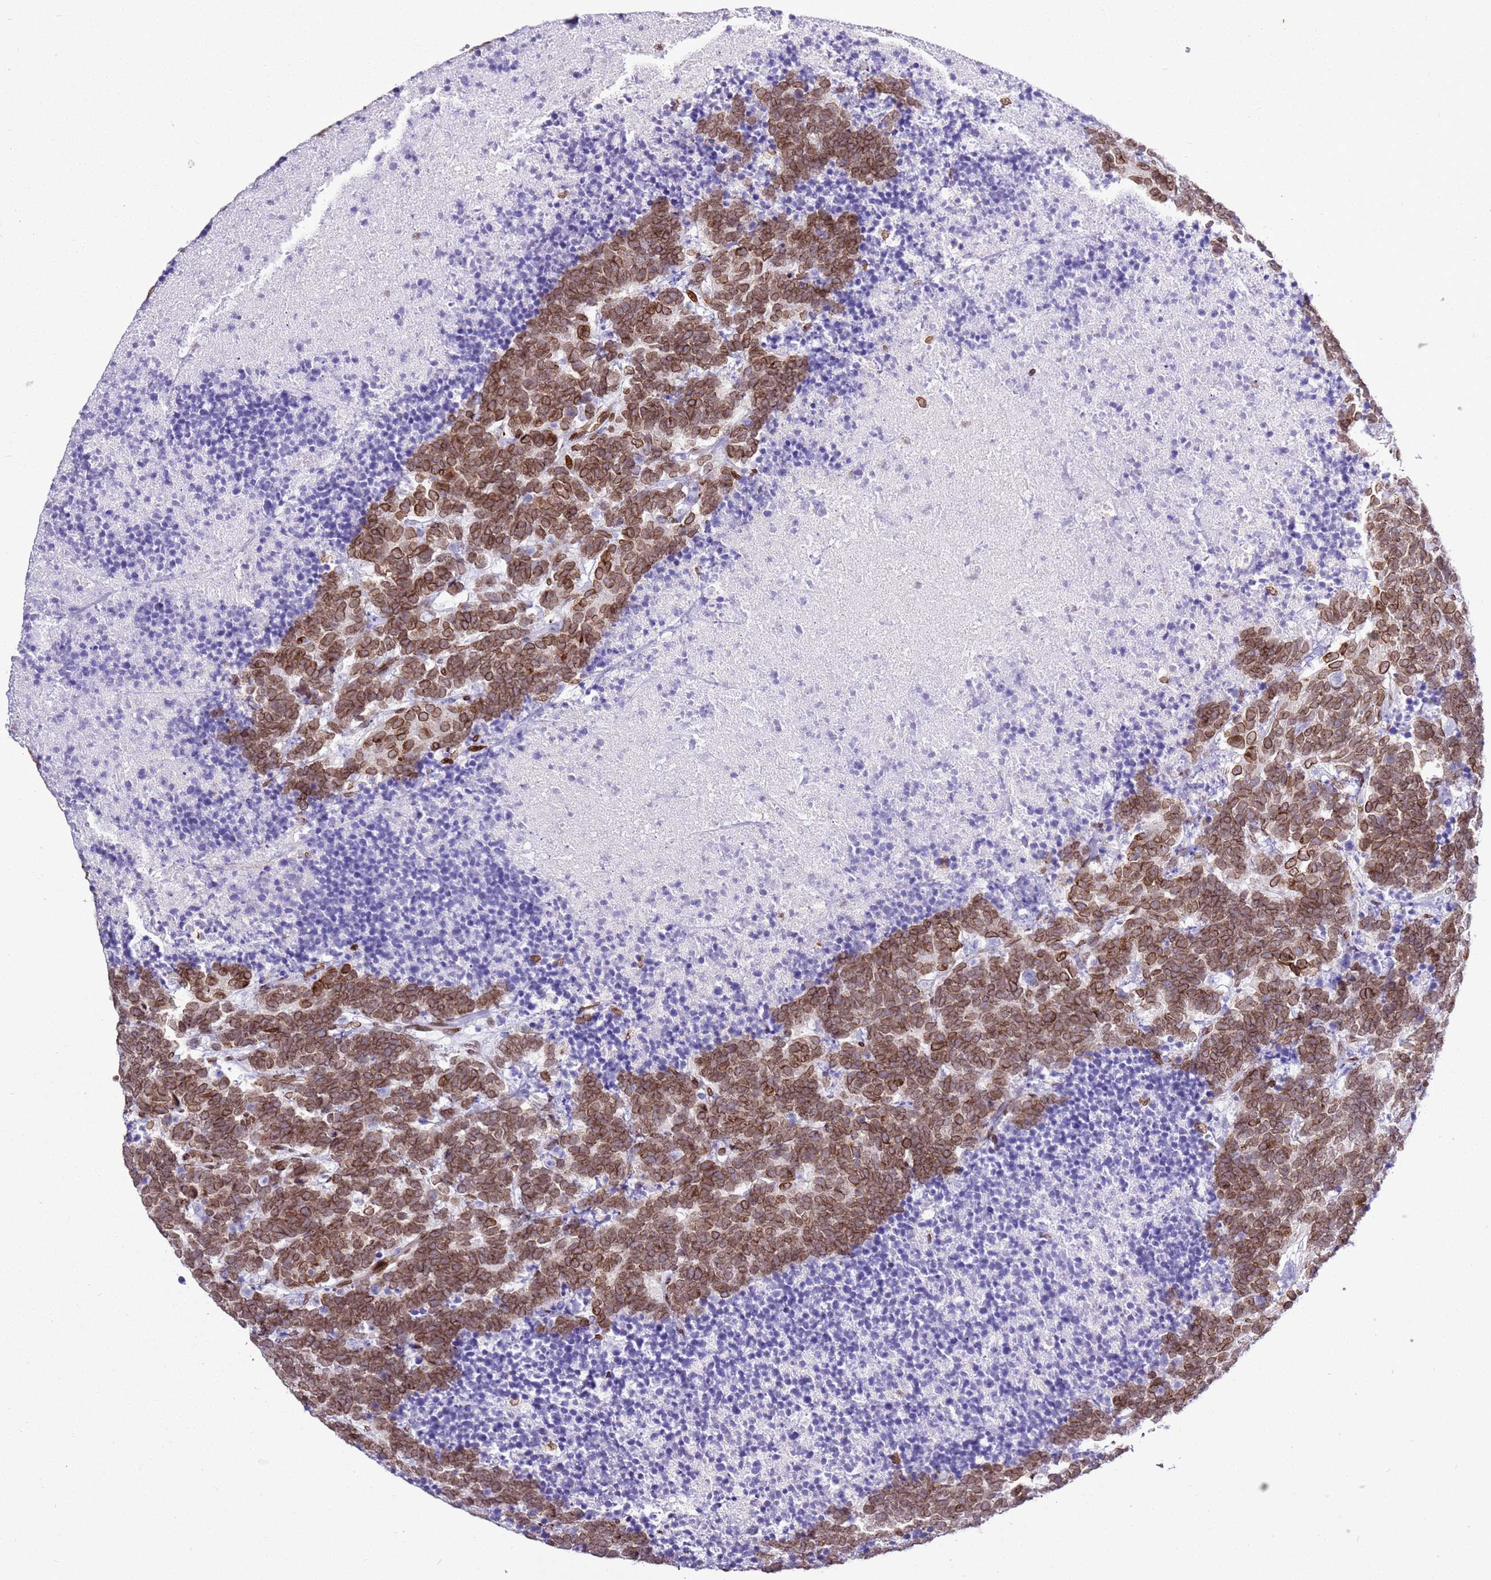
{"staining": {"intensity": "moderate", "quantity": ">75%", "location": "nuclear"}, "tissue": "carcinoid", "cell_type": "Tumor cells", "image_type": "cancer", "snomed": [{"axis": "morphology", "description": "Carcinoma, NOS"}, {"axis": "morphology", "description": "Carcinoid, malignant, NOS"}, {"axis": "topography", "description": "Urinary bladder"}], "caption": "Immunohistochemistry (IHC) (DAB (3,3'-diaminobenzidine)) staining of carcinoid (malignant) exhibits moderate nuclear protein positivity in about >75% of tumor cells. (brown staining indicates protein expression, while blue staining denotes nuclei).", "gene": "POU6F1", "patient": {"sex": "male", "age": 57}}